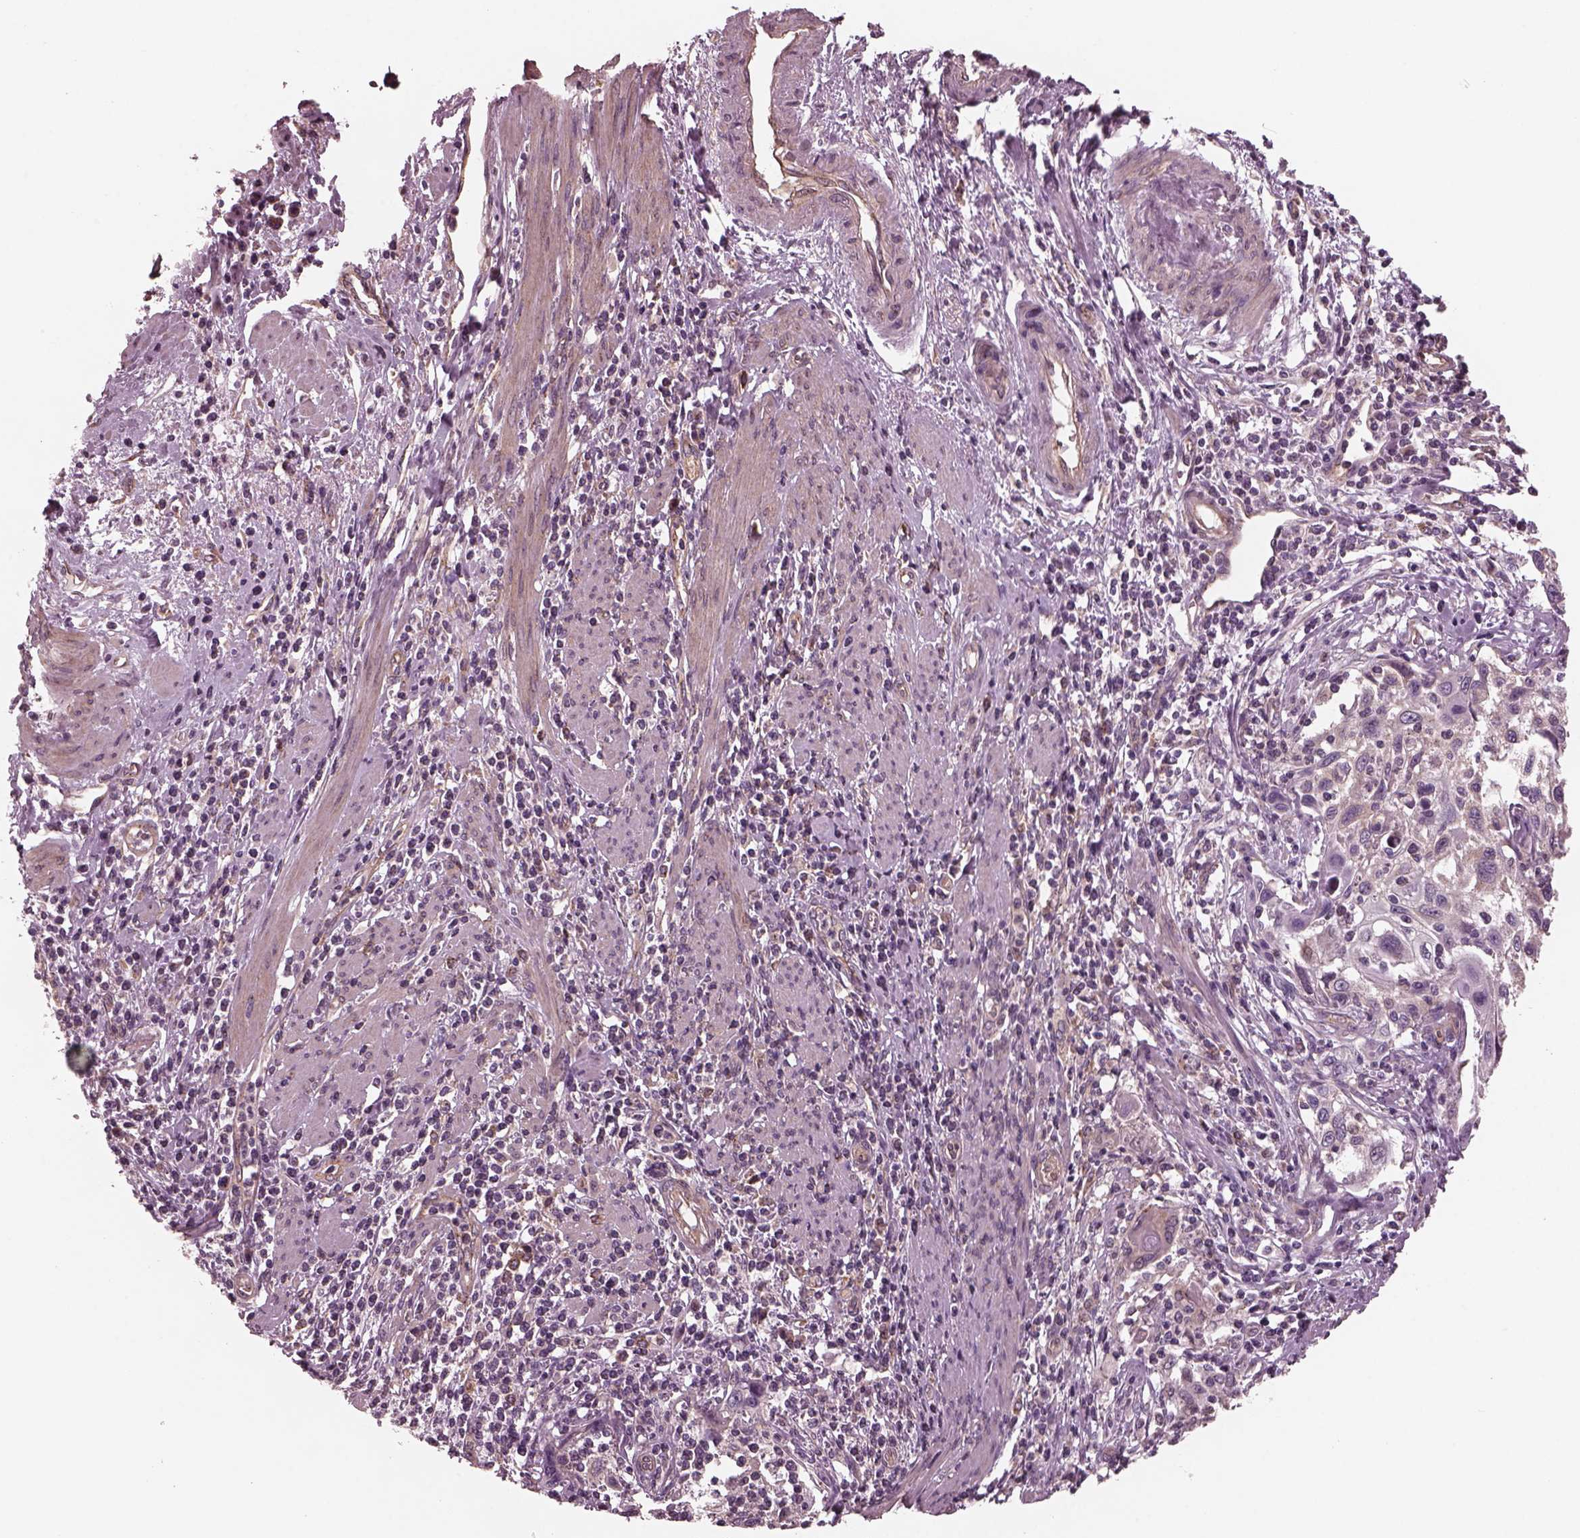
{"staining": {"intensity": "moderate", "quantity": ">75%", "location": "cytoplasmic/membranous"}, "tissue": "cervical cancer", "cell_type": "Tumor cells", "image_type": "cancer", "snomed": [{"axis": "morphology", "description": "Squamous cell carcinoma, NOS"}, {"axis": "topography", "description": "Cervix"}], "caption": "A medium amount of moderate cytoplasmic/membranous expression is present in about >75% of tumor cells in cervical cancer (squamous cell carcinoma) tissue.", "gene": "TUBG1", "patient": {"sex": "female", "age": 70}}